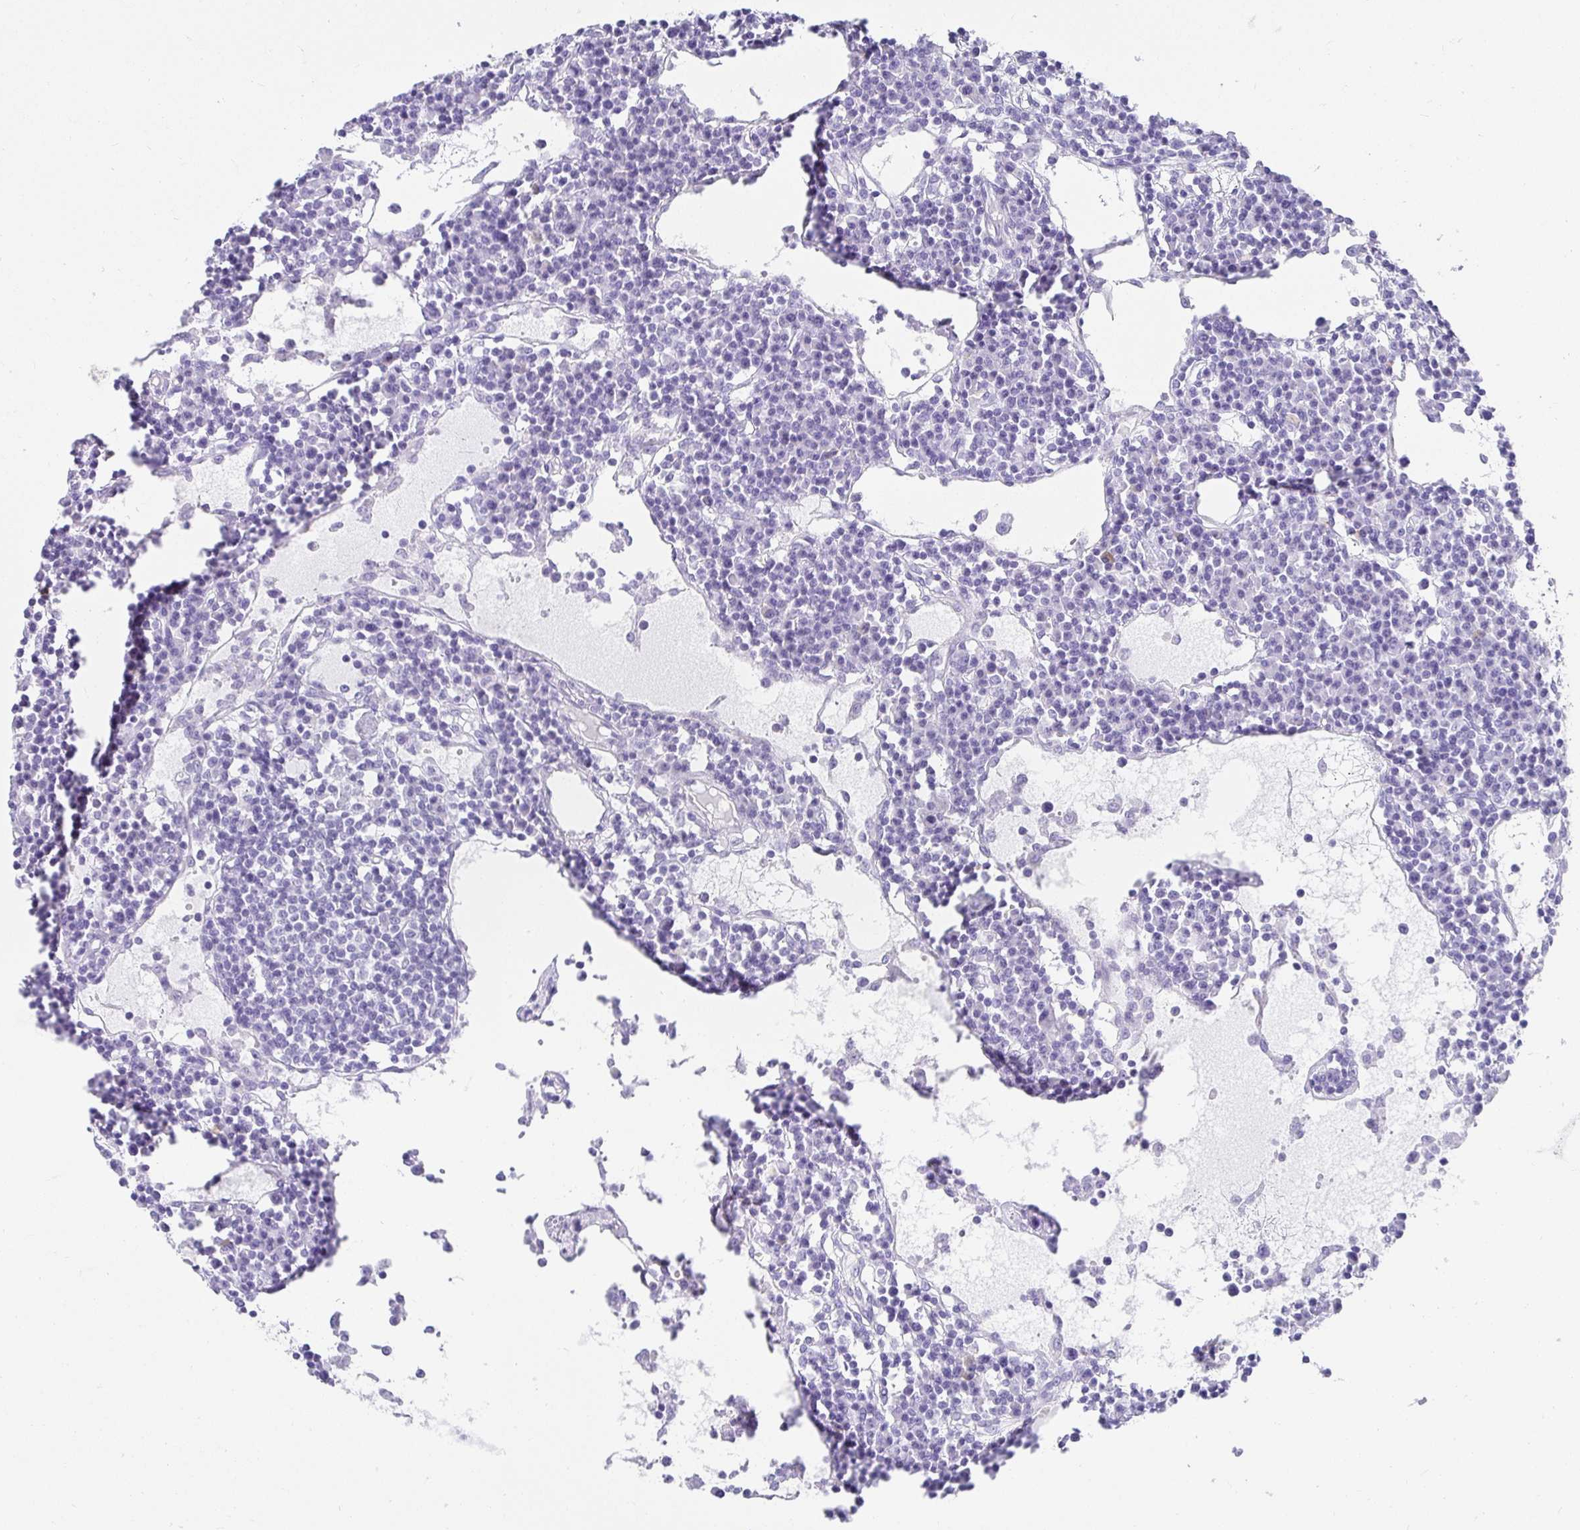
{"staining": {"intensity": "negative", "quantity": "none", "location": "none"}, "tissue": "lymph node", "cell_type": "Germinal center cells", "image_type": "normal", "snomed": [{"axis": "morphology", "description": "Normal tissue, NOS"}, {"axis": "topography", "description": "Lymph node"}], "caption": "This is a histopathology image of immunohistochemistry staining of normal lymph node, which shows no positivity in germinal center cells. (DAB (3,3'-diaminobenzidine) immunohistochemistry visualized using brightfield microscopy, high magnification).", "gene": "CHAT", "patient": {"sex": "female", "age": 78}}